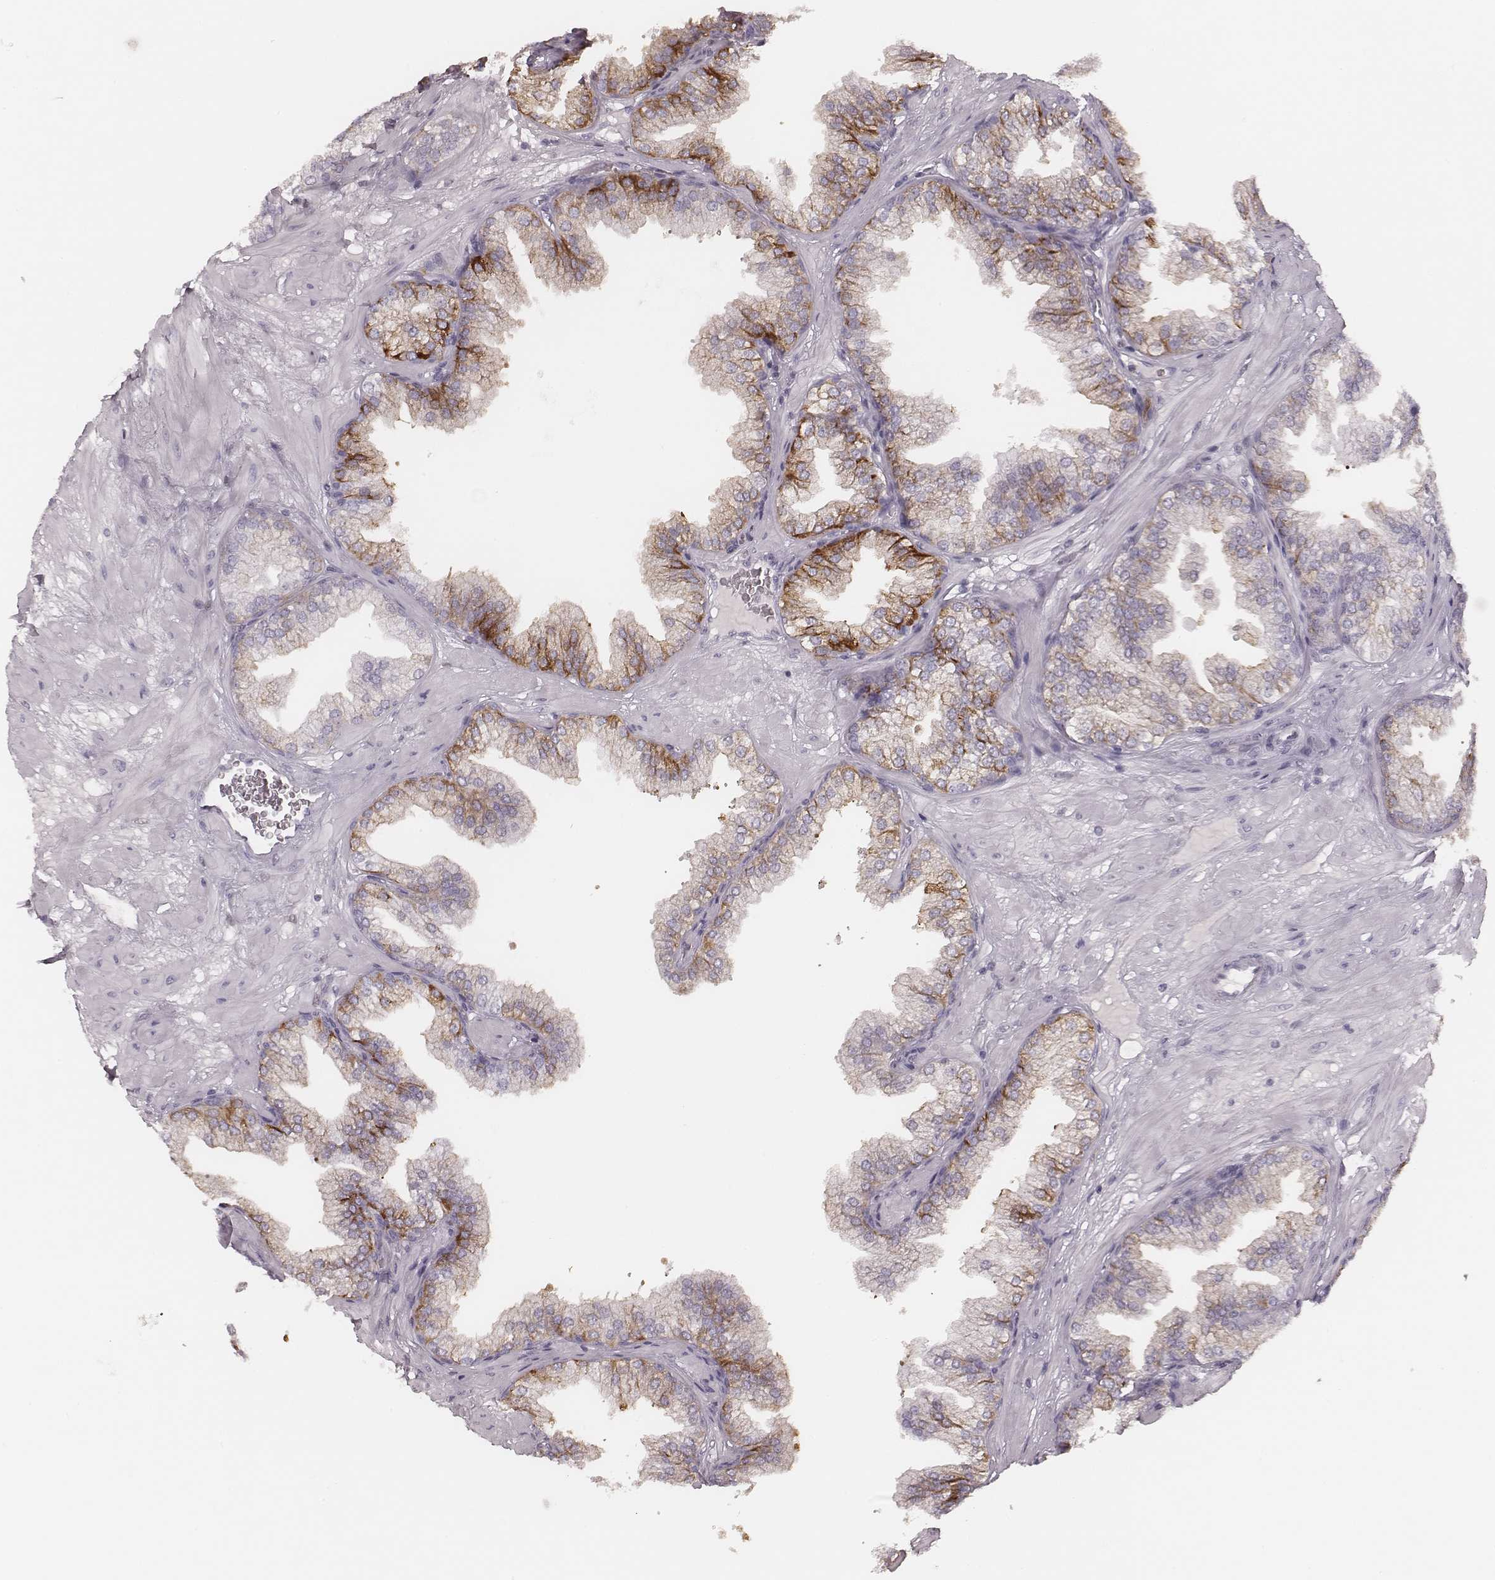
{"staining": {"intensity": "moderate", "quantity": "<25%", "location": "cytoplasmic/membranous"}, "tissue": "prostate", "cell_type": "Glandular cells", "image_type": "normal", "snomed": [{"axis": "morphology", "description": "Normal tissue, NOS"}, {"axis": "topography", "description": "Prostate"}], "caption": "Immunohistochemistry (IHC) image of normal human prostate stained for a protein (brown), which demonstrates low levels of moderate cytoplasmic/membranous staining in about <25% of glandular cells.", "gene": "MSX1", "patient": {"sex": "male", "age": 37}}